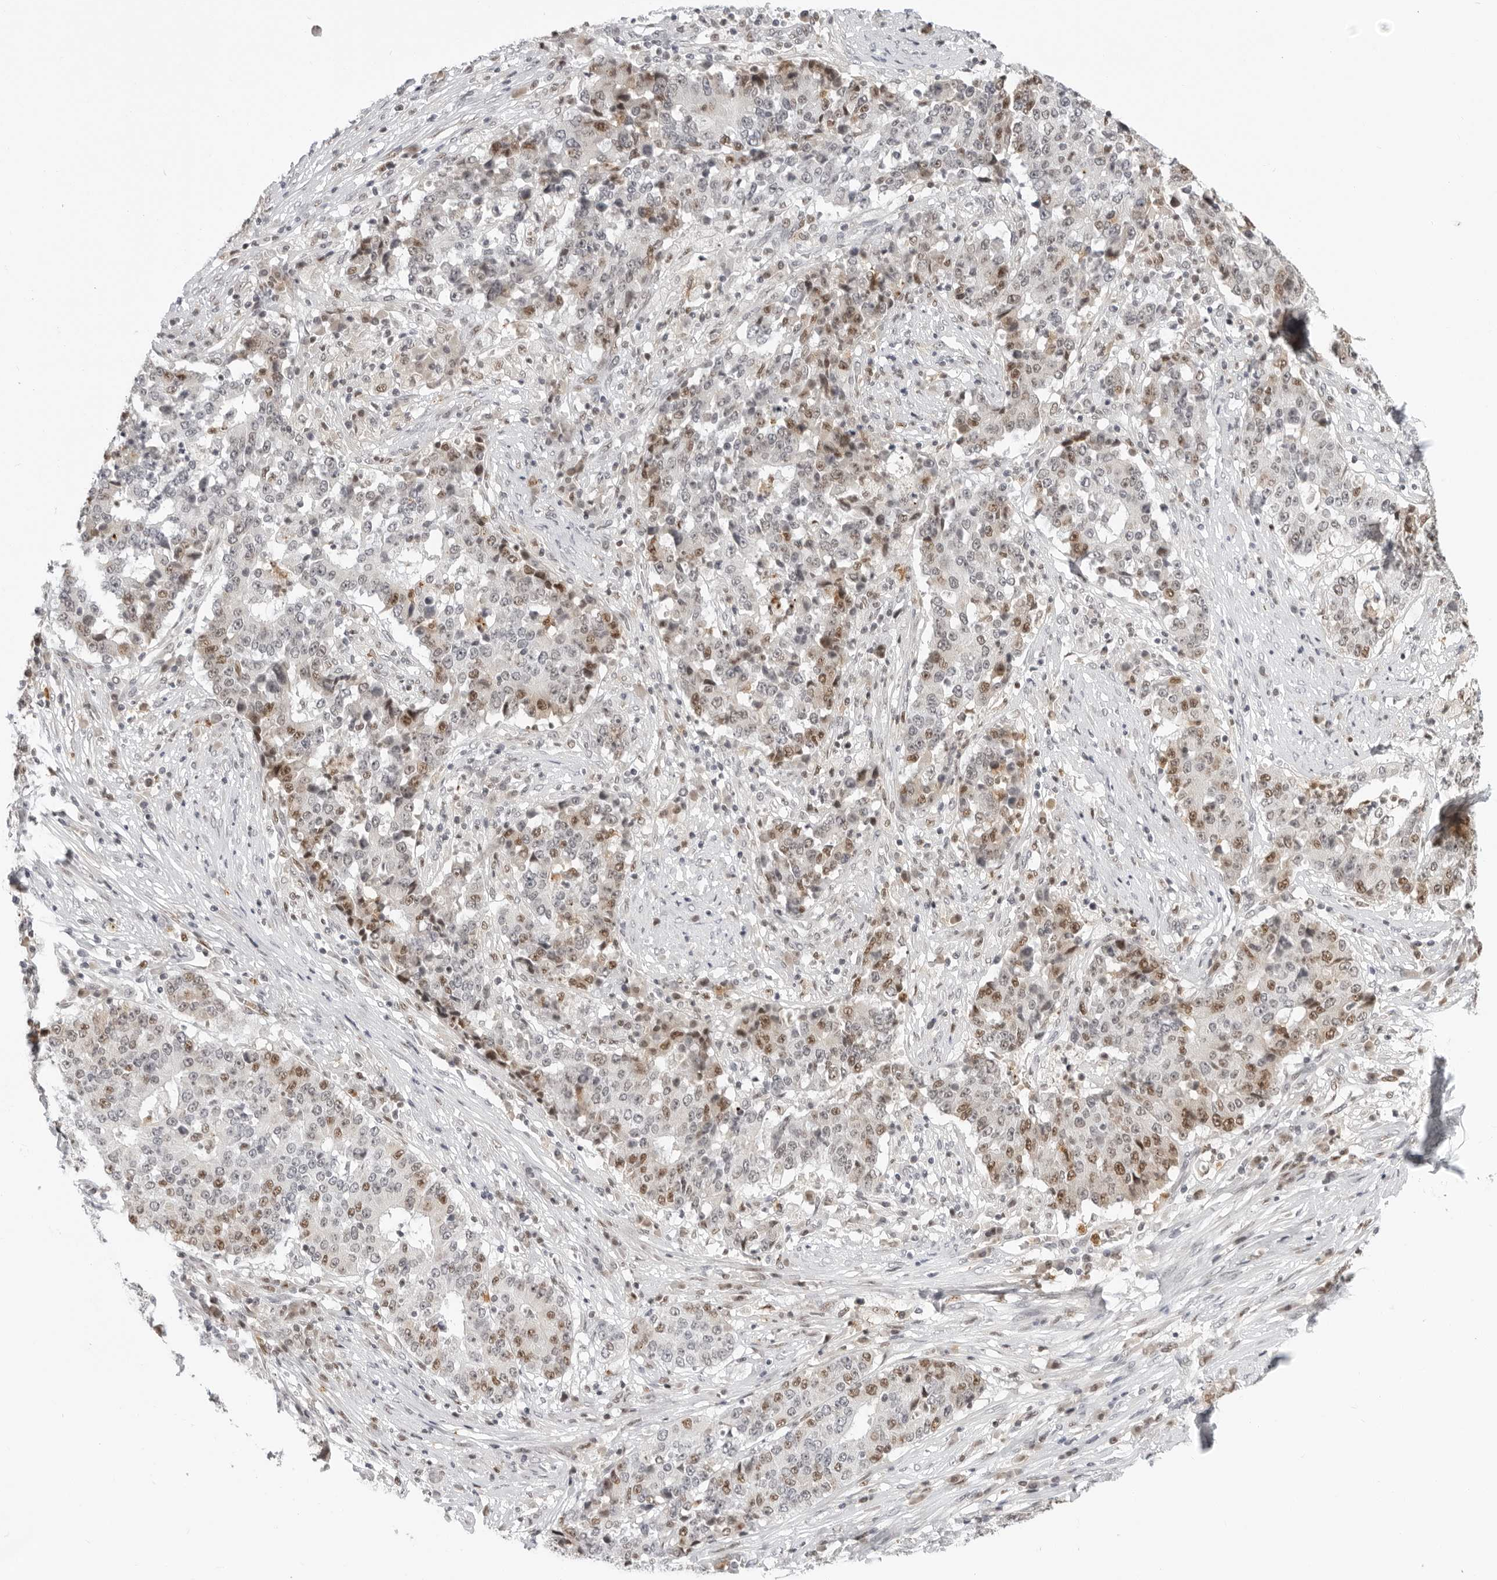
{"staining": {"intensity": "moderate", "quantity": "25%-75%", "location": "nuclear"}, "tissue": "stomach cancer", "cell_type": "Tumor cells", "image_type": "cancer", "snomed": [{"axis": "morphology", "description": "Adenocarcinoma, NOS"}, {"axis": "topography", "description": "Stomach"}], "caption": "This photomicrograph demonstrates stomach adenocarcinoma stained with immunohistochemistry (IHC) to label a protein in brown. The nuclear of tumor cells show moderate positivity for the protein. Nuclei are counter-stained blue.", "gene": "MSH6", "patient": {"sex": "male", "age": 59}}